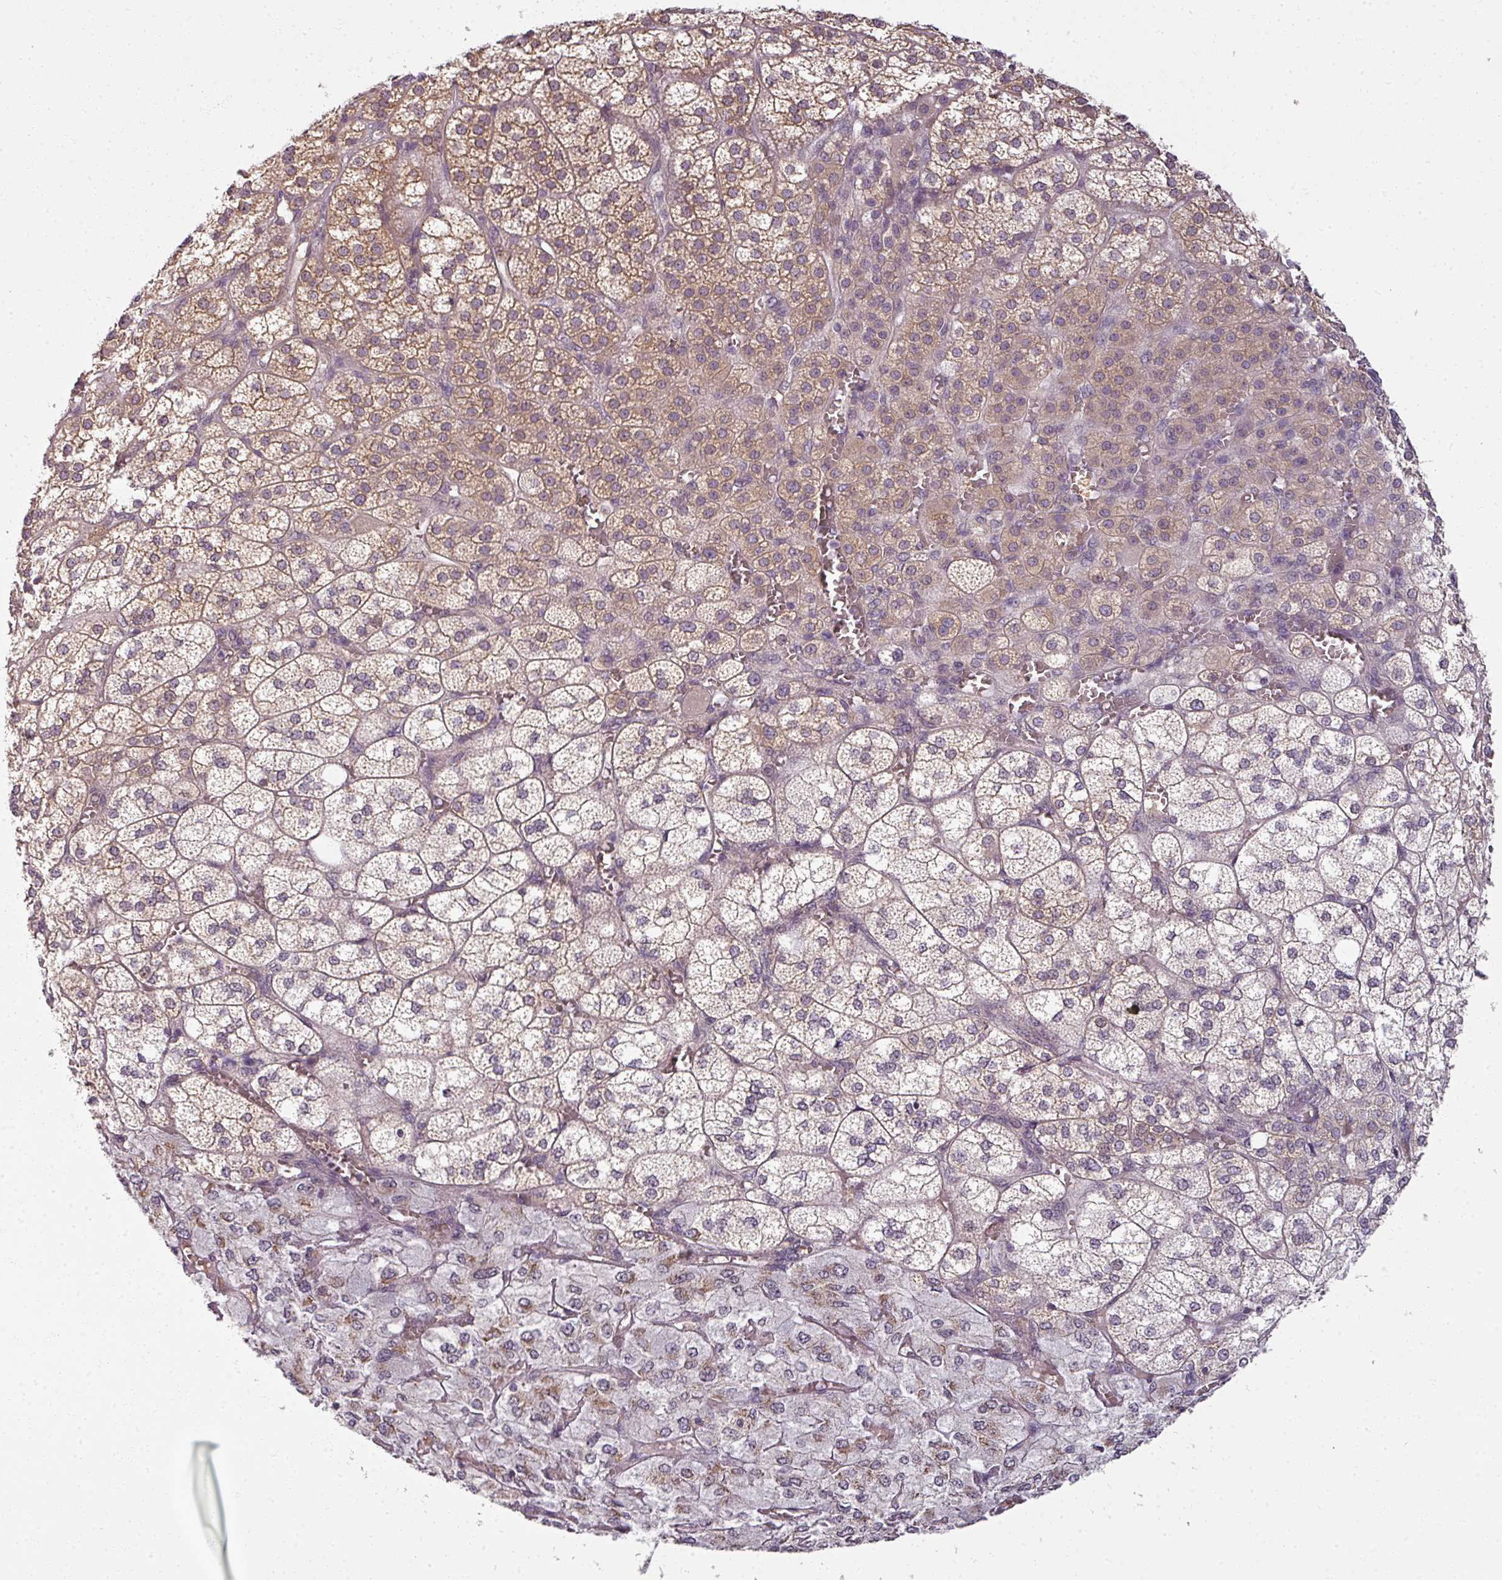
{"staining": {"intensity": "moderate", "quantity": "25%-75%", "location": "cytoplasmic/membranous"}, "tissue": "adrenal gland", "cell_type": "Glandular cells", "image_type": "normal", "snomed": [{"axis": "morphology", "description": "Normal tissue, NOS"}, {"axis": "topography", "description": "Adrenal gland"}], "caption": "Benign adrenal gland reveals moderate cytoplasmic/membranous positivity in about 25%-75% of glandular cells, visualized by immunohistochemistry.", "gene": "AGPAT4", "patient": {"sex": "female", "age": 60}}